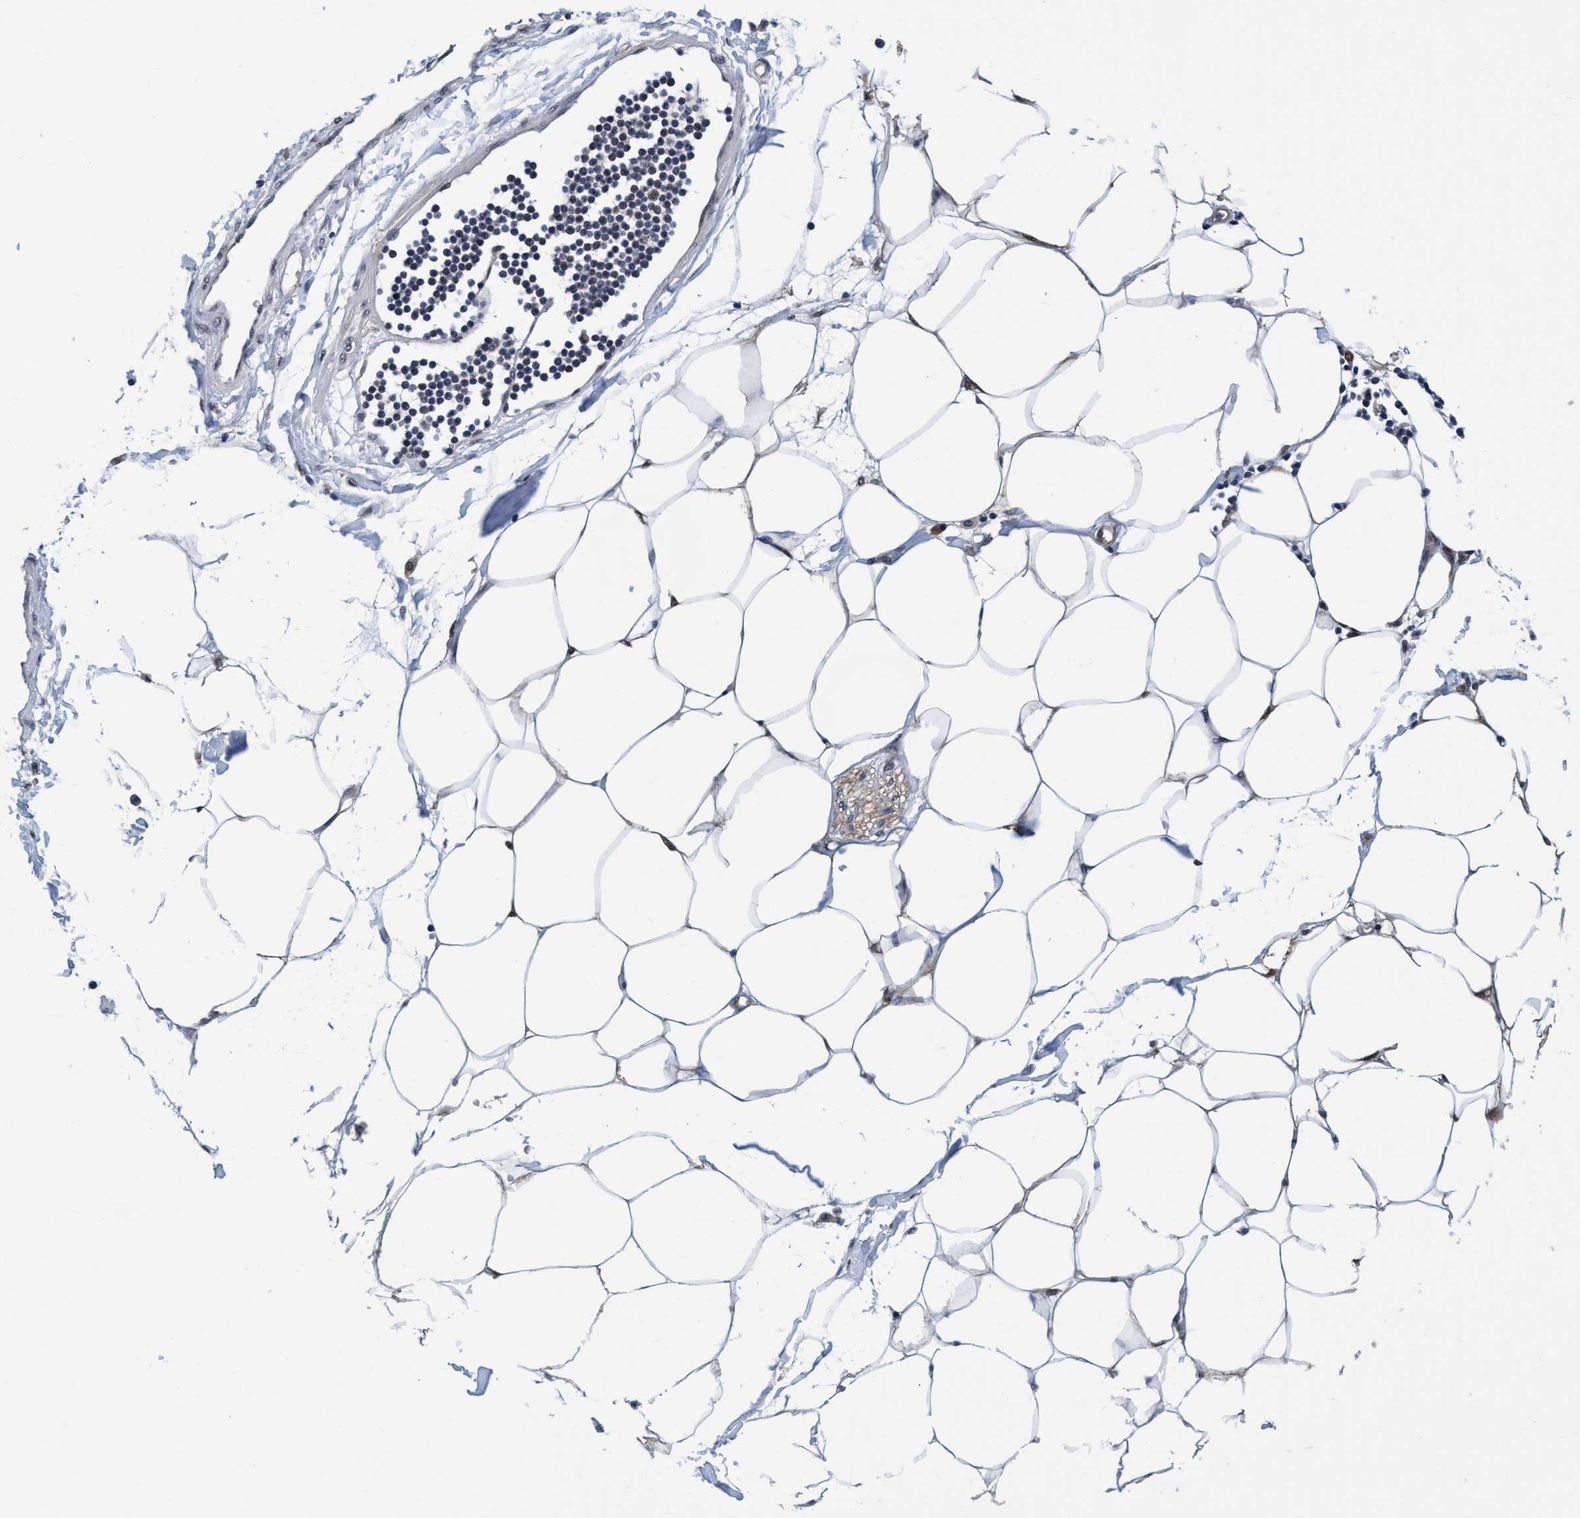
{"staining": {"intensity": "negative", "quantity": "none", "location": "none"}, "tissue": "adipose tissue", "cell_type": "Adipocytes", "image_type": "normal", "snomed": [{"axis": "morphology", "description": "Normal tissue, NOS"}, {"axis": "morphology", "description": "Adenocarcinoma, NOS"}, {"axis": "topography", "description": "Colon"}, {"axis": "topography", "description": "Peripheral nerve tissue"}], "caption": "DAB immunohistochemical staining of normal human adipose tissue exhibits no significant positivity in adipocytes. Nuclei are stained in blue.", "gene": "PSMD12", "patient": {"sex": "male", "age": 14}}